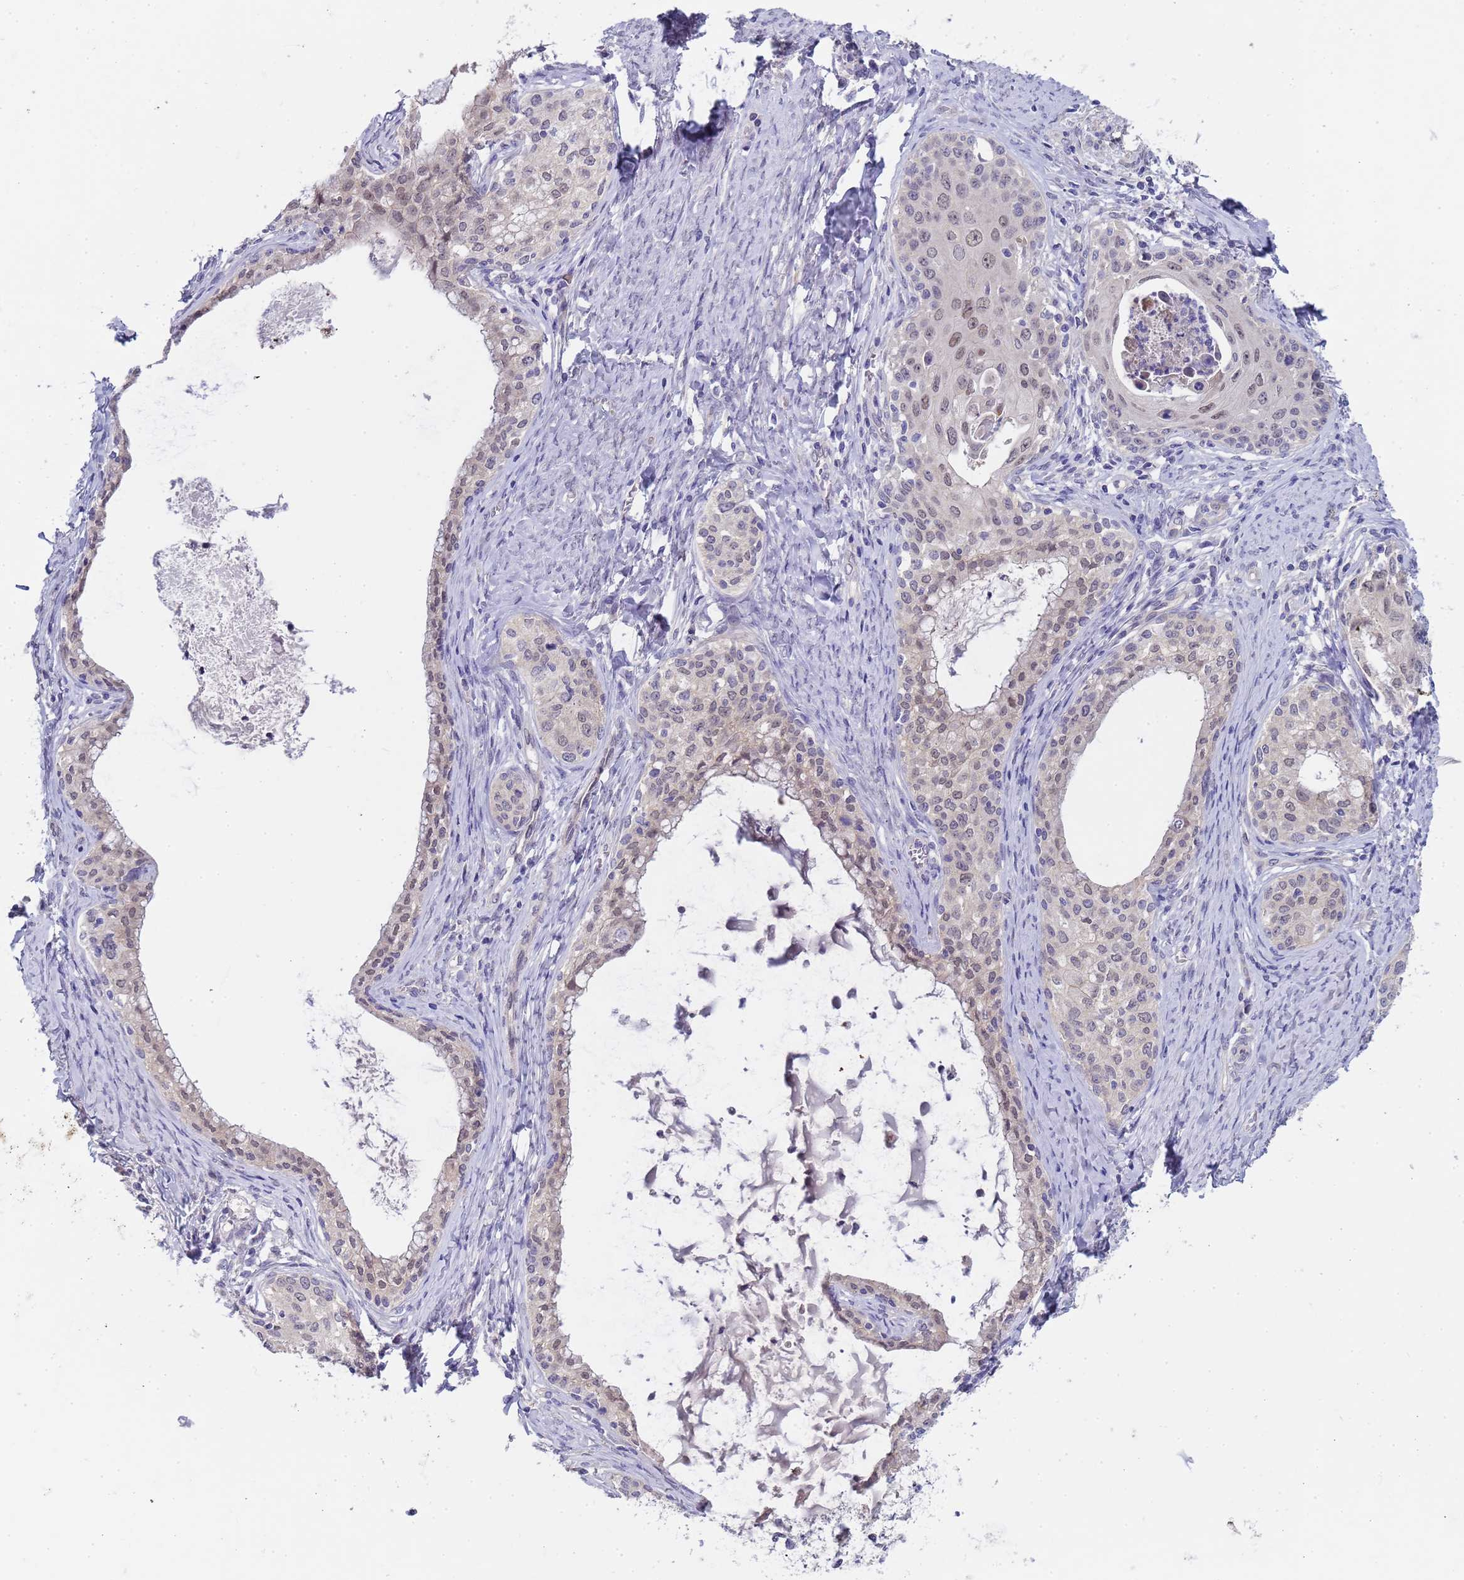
{"staining": {"intensity": "weak", "quantity": "<25%", "location": "nuclear"}, "tissue": "cervical cancer", "cell_type": "Tumor cells", "image_type": "cancer", "snomed": [{"axis": "morphology", "description": "Squamous cell carcinoma, NOS"}, {"axis": "morphology", "description": "Adenocarcinoma, NOS"}, {"axis": "topography", "description": "Cervix"}], "caption": "This is an immunohistochemistry (IHC) photomicrograph of cervical cancer. There is no expression in tumor cells.", "gene": "TRMT10A", "patient": {"sex": "female", "age": 52}}